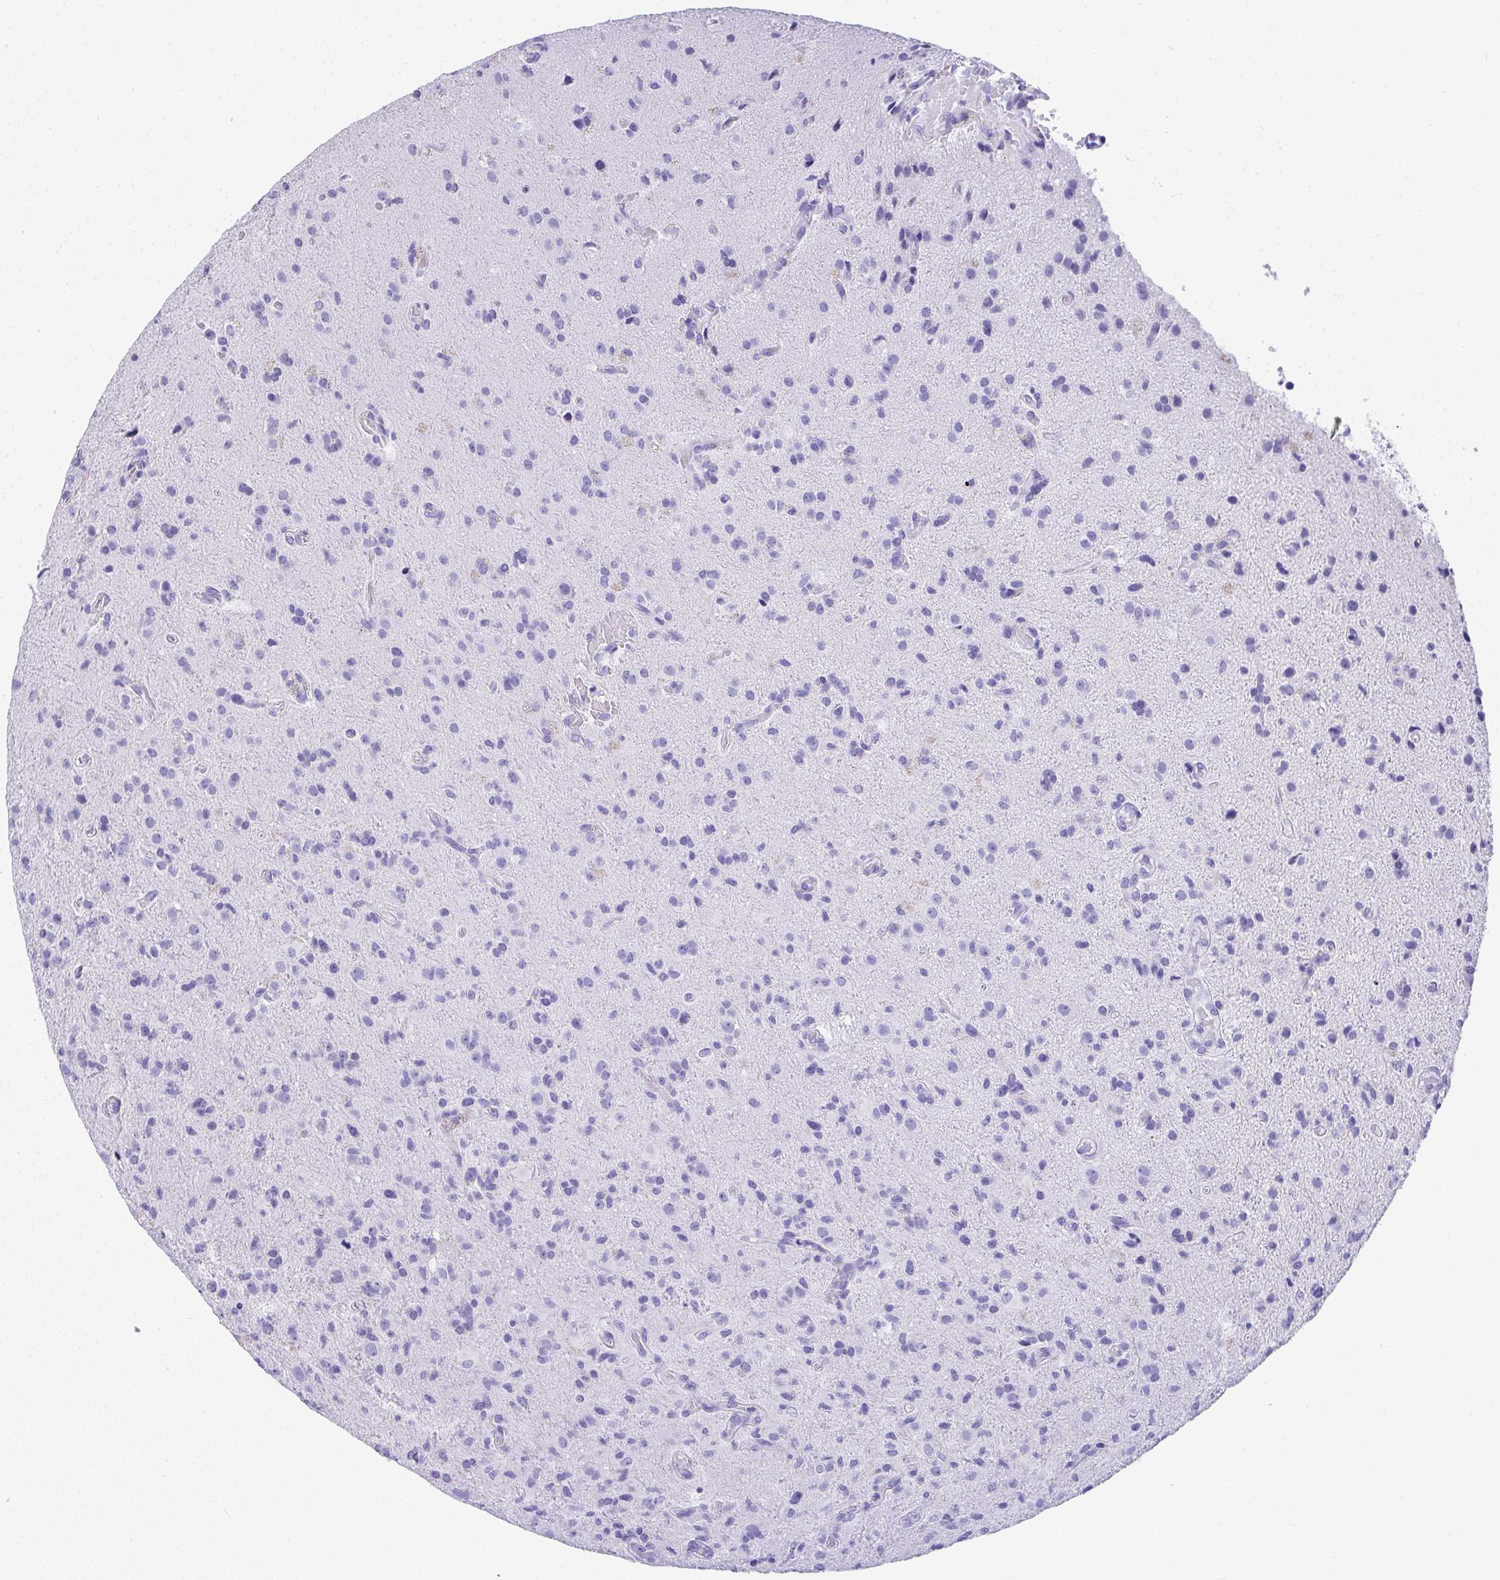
{"staining": {"intensity": "negative", "quantity": "none", "location": "none"}, "tissue": "glioma", "cell_type": "Tumor cells", "image_type": "cancer", "snomed": [{"axis": "morphology", "description": "Glioma, malignant, High grade"}, {"axis": "topography", "description": "Brain"}], "caption": "Immunohistochemistry (IHC) histopathology image of neoplastic tissue: human glioma stained with DAB (3,3'-diaminobenzidine) demonstrates no significant protein positivity in tumor cells. (DAB IHC visualized using brightfield microscopy, high magnification).", "gene": "AVIL", "patient": {"sex": "male", "age": 55}}